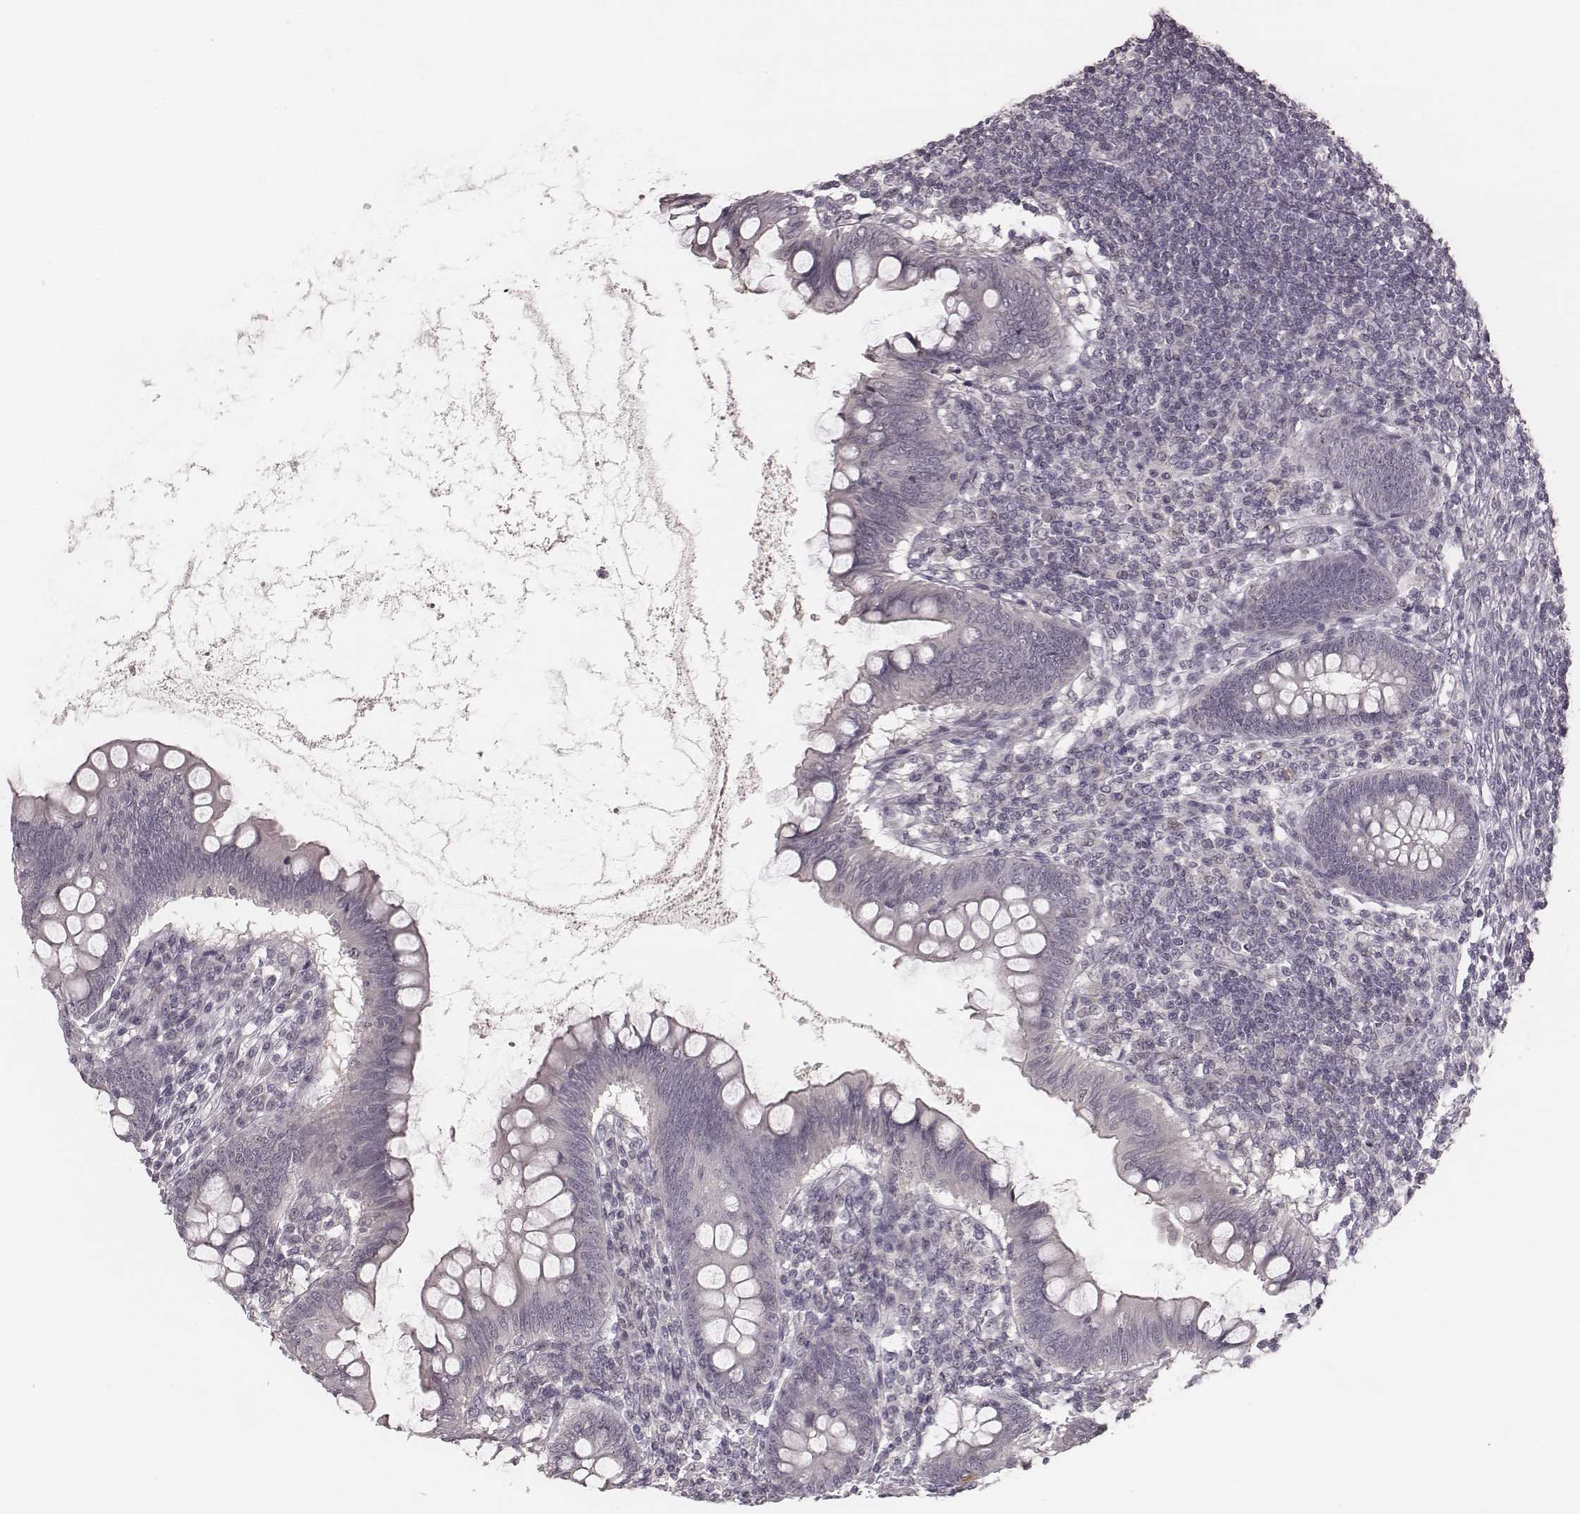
{"staining": {"intensity": "negative", "quantity": "none", "location": "none"}, "tissue": "appendix", "cell_type": "Glandular cells", "image_type": "normal", "snomed": [{"axis": "morphology", "description": "Normal tissue, NOS"}, {"axis": "topography", "description": "Appendix"}], "caption": "An IHC image of unremarkable appendix is shown. There is no staining in glandular cells of appendix. (DAB immunohistochemistry (IHC) with hematoxylin counter stain).", "gene": "IQCG", "patient": {"sex": "female", "age": 57}}